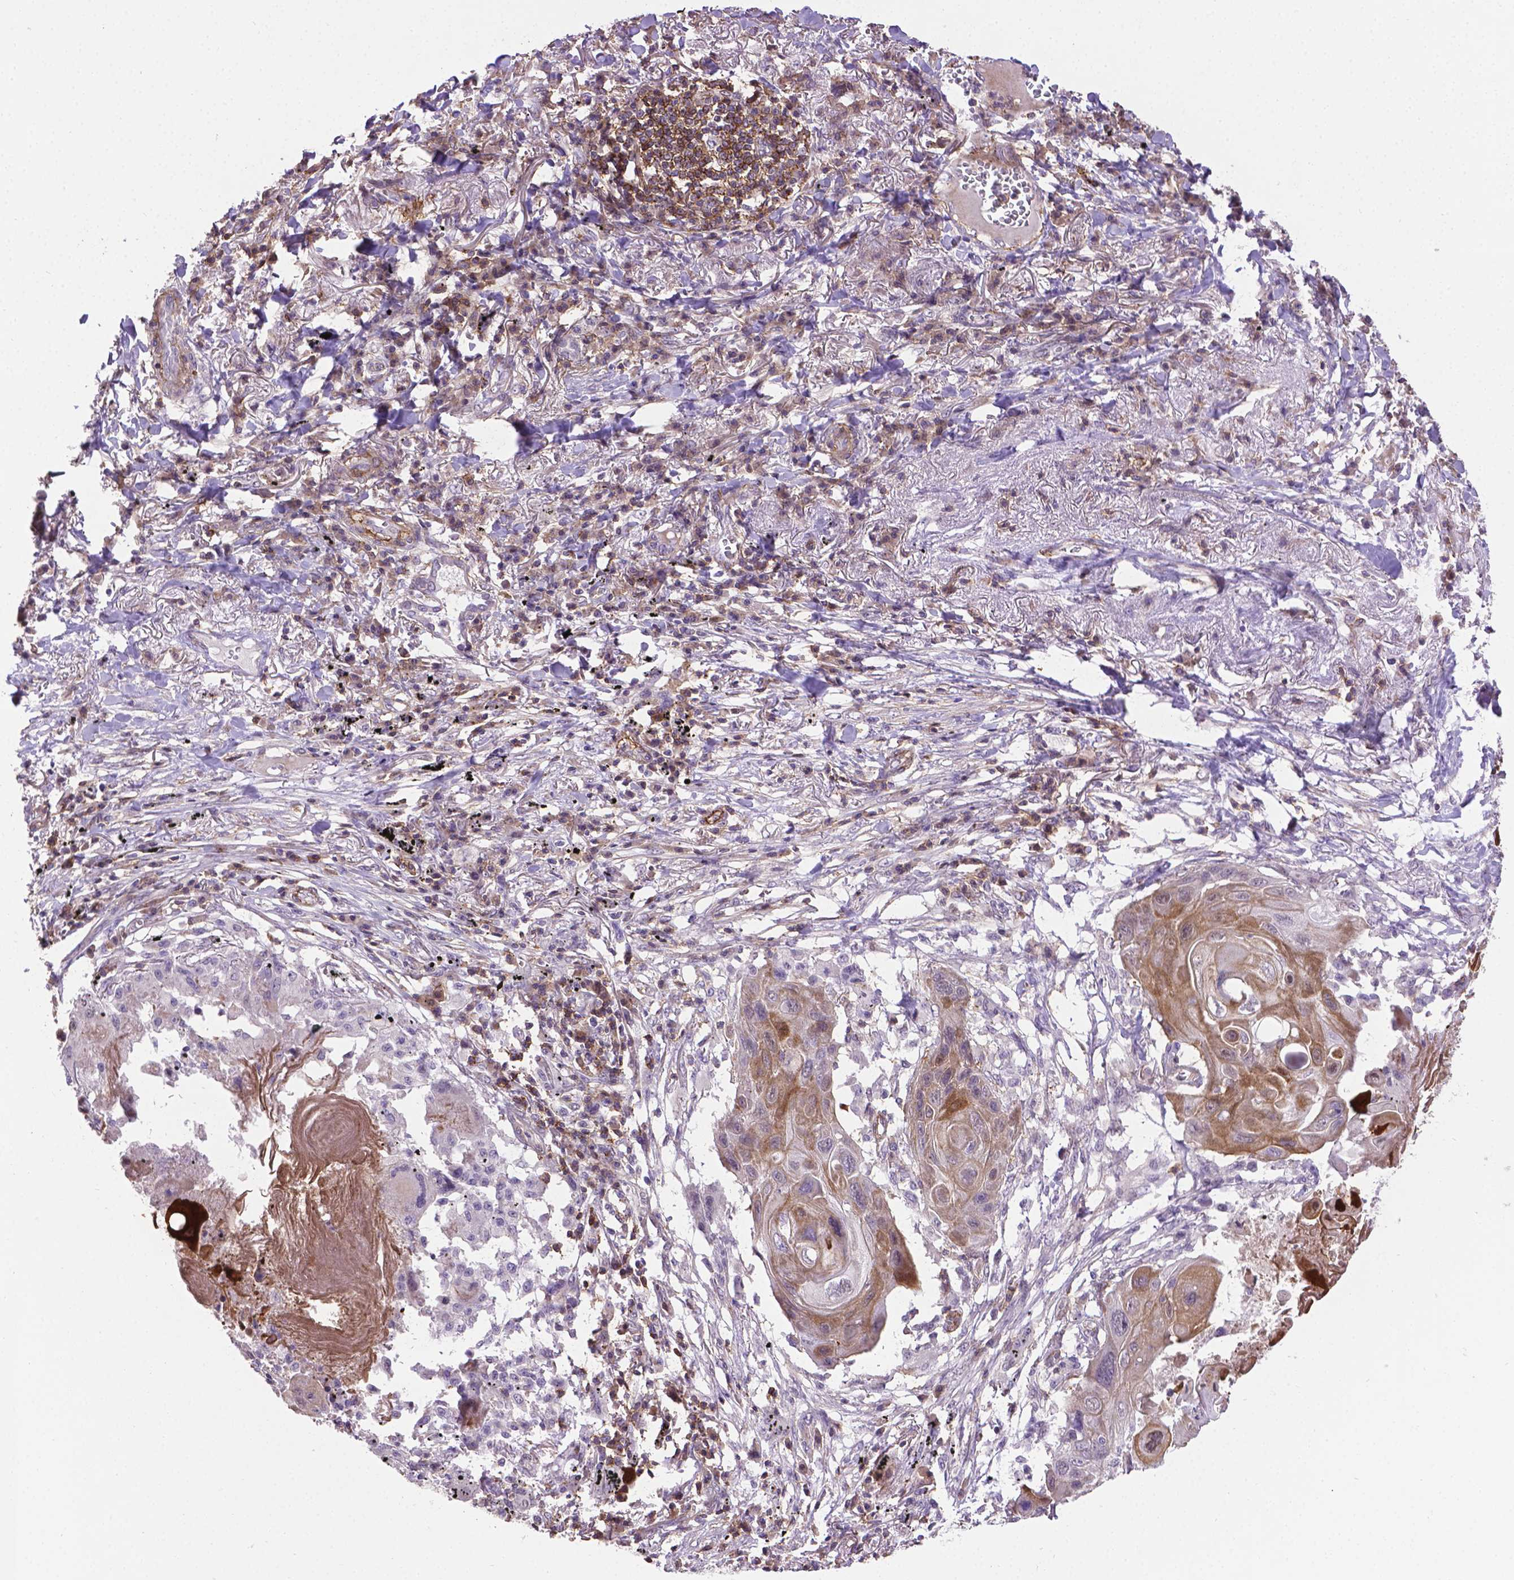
{"staining": {"intensity": "weak", "quantity": "25%-75%", "location": "cytoplasmic/membranous"}, "tissue": "lung cancer", "cell_type": "Tumor cells", "image_type": "cancer", "snomed": [{"axis": "morphology", "description": "Squamous cell carcinoma, NOS"}, {"axis": "topography", "description": "Lung"}], "caption": "Immunohistochemical staining of human lung cancer (squamous cell carcinoma) shows low levels of weak cytoplasmic/membranous positivity in approximately 25%-75% of tumor cells. (IHC, brightfield microscopy, high magnification).", "gene": "ACAD10", "patient": {"sex": "male", "age": 78}}